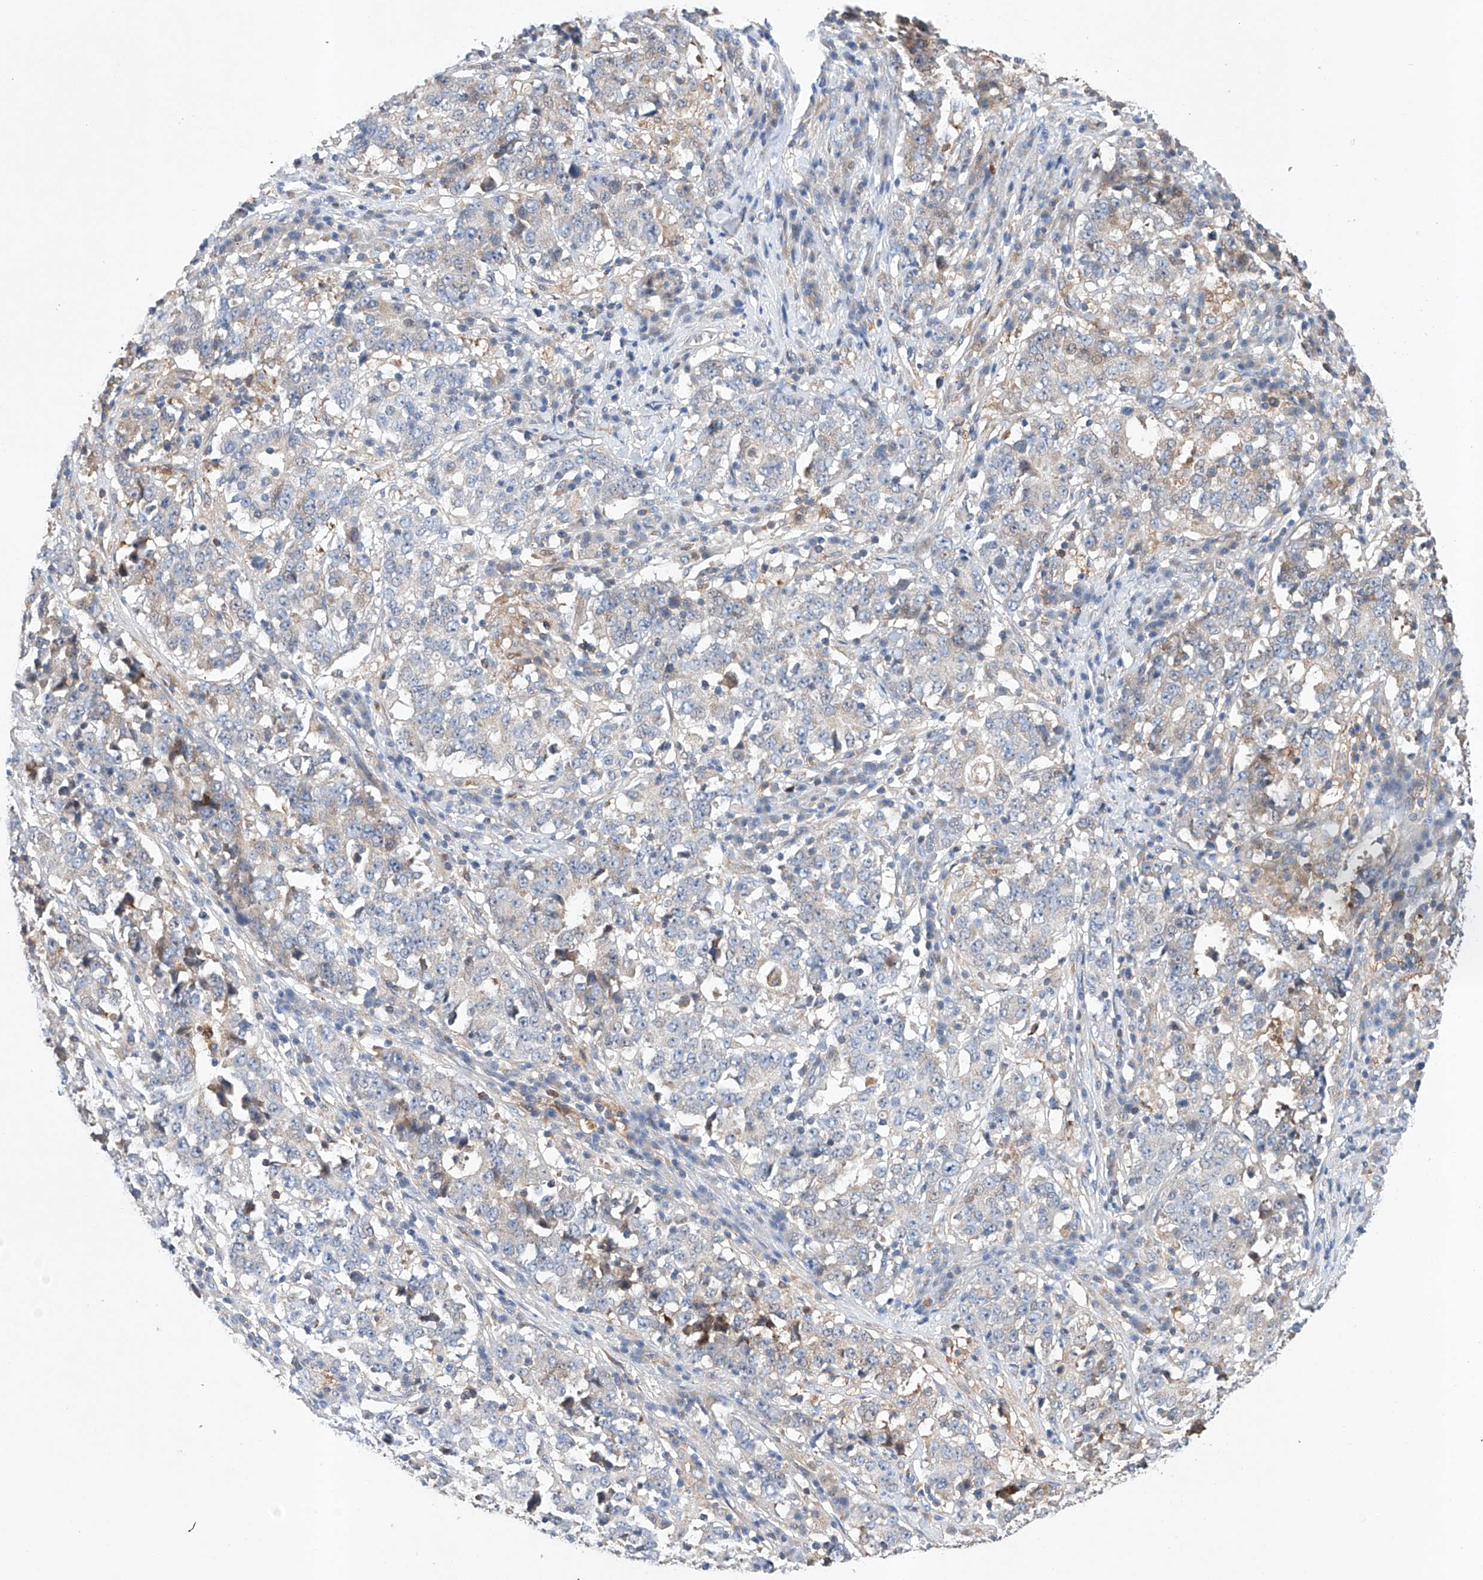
{"staining": {"intensity": "weak", "quantity": "25%-75%", "location": "cytoplasmic/membranous"}, "tissue": "stomach cancer", "cell_type": "Tumor cells", "image_type": "cancer", "snomed": [{"axis": "morphology", "description": "Adenocarcinoma, NOS"}, {"axis": "topography", "description": "Stomach"}], "caption": "A histopathology image of stomach adenocarcinoma stained for a protein reveals weak cytoplasmic/membranous brown staining in tumor cells.", "gene": "TIMM23", "patient": {"sex": "male", "age": 59}}